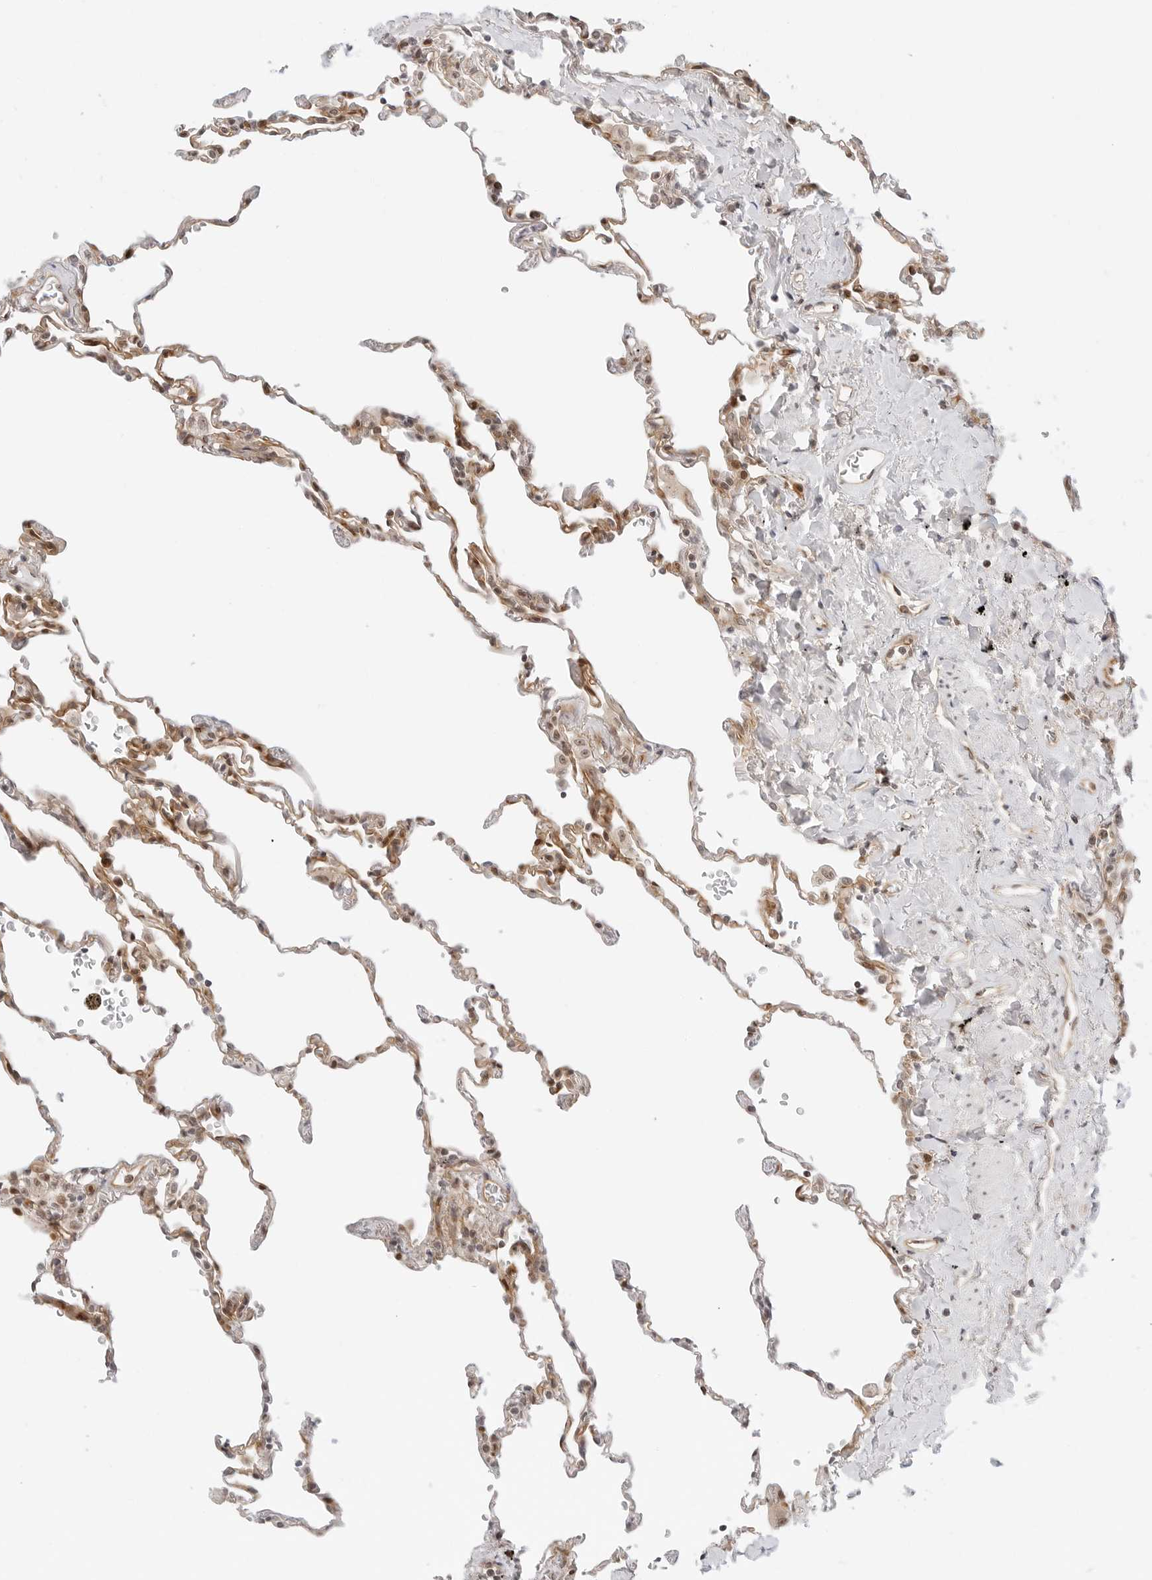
{"staining": {"intensity": "moderate", "quantity": "25%-75%", "location": "cytoplasmic/membranous,nuclear"}, "tissue": "lung", "cell_type": "Alveolar cells", "image_type": "normal", "snomed": [{"axis": "morphology", "description": "Normal tissue, NOS"}, {"axis": "topography", "description": "Lung"}], "caption": "Brown immunohistochemical staining in benign lung displays moderate cytoplasmic/membranous,nuclear positivity in approximately 25%-75% of alveolar cells.", "gene": "ZNF613", "patient": {"sex": "male", "age": 59}}